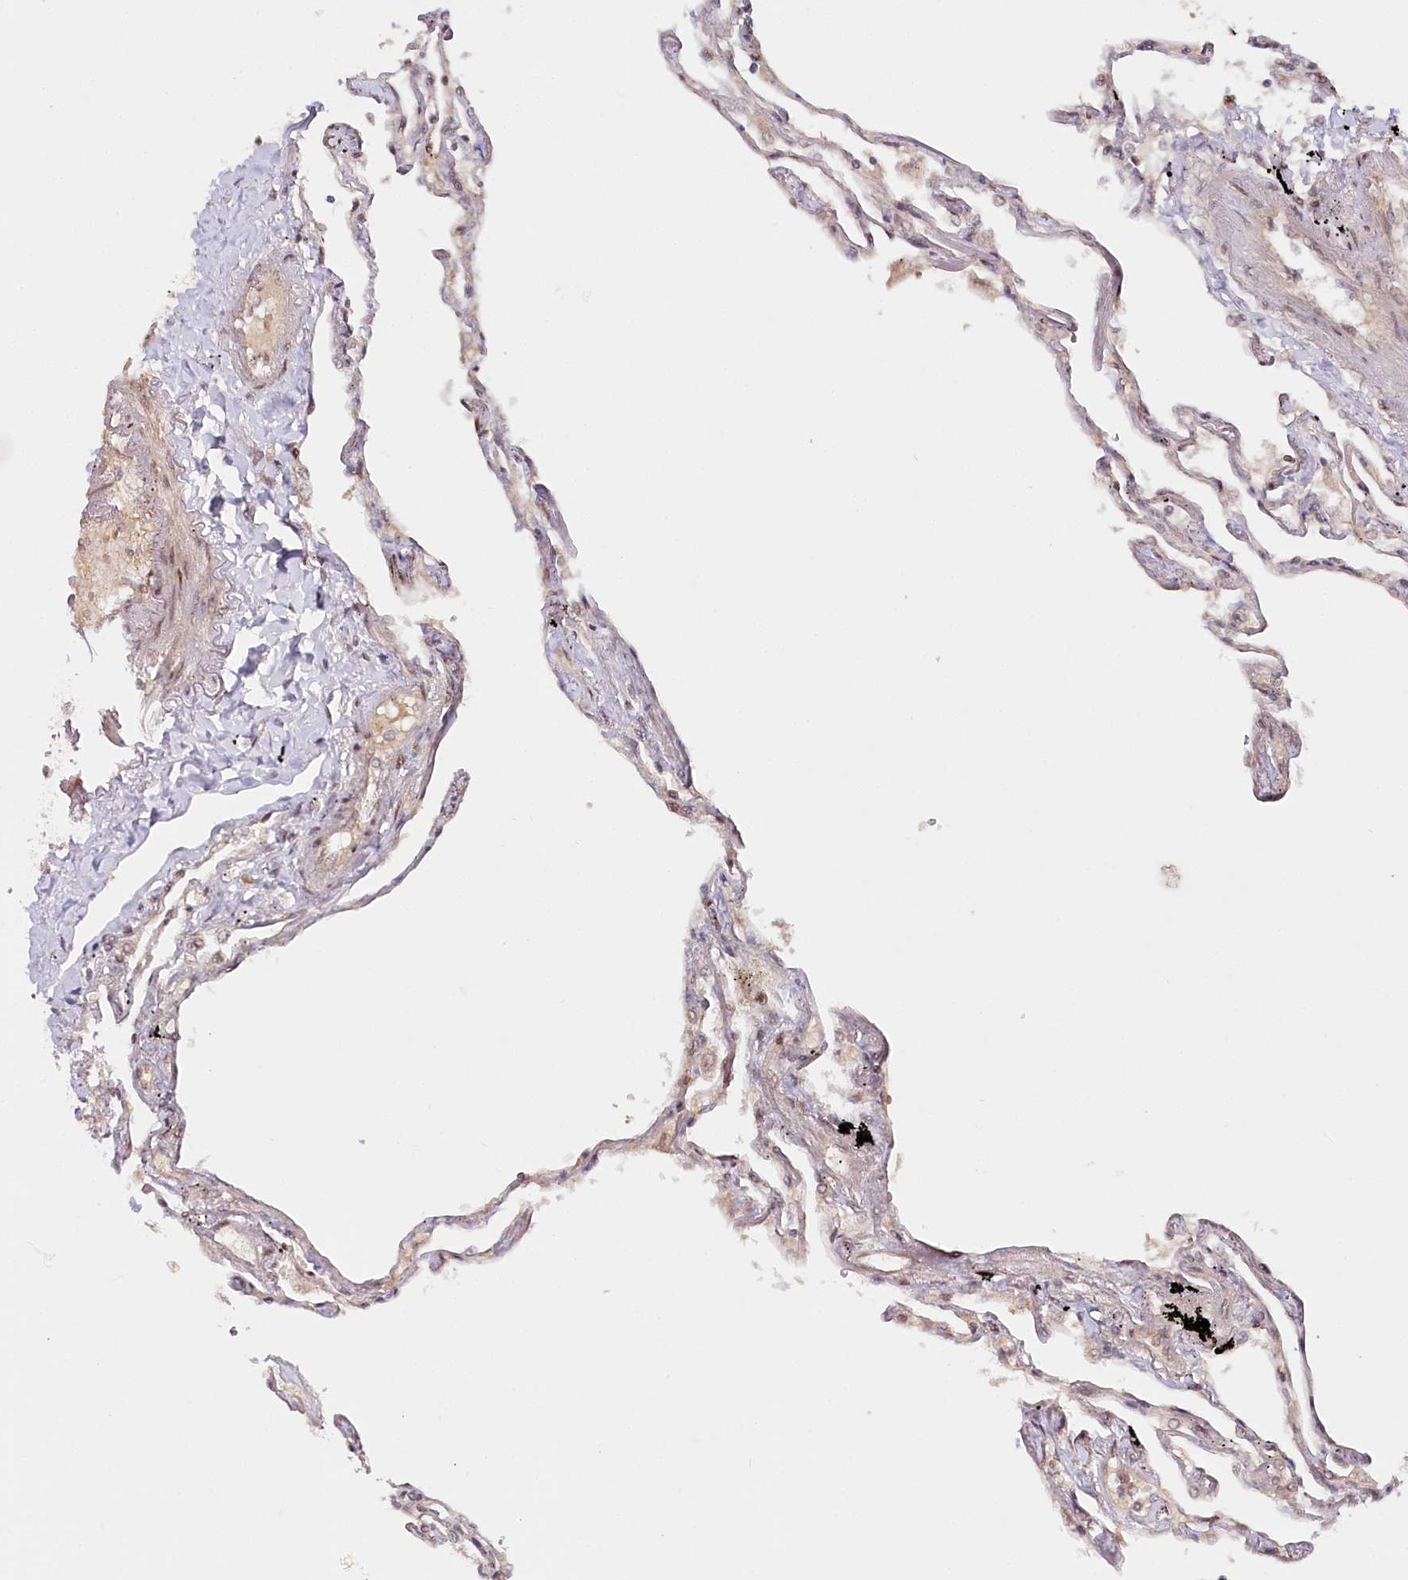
{"staining": {"intensity": "moderate", "quantity": ">75%", "location": "nuclear"}, "tissue": "lung", "cell_type": "Alveolar cells", "image_type": "normal", "snomed": [{"axis": "morphology", "description": "Normal tissue, NOS"}, {"axis": "topography", "description": "Lung"}], "caption": "Immunohistochemistry (IHC) of benign human lung shows medium levels of moderate nuclear staining in approximately >75% of alveolar cells.", "gene": "CCDC65", "patient": {"sex": "female", "age": 67}}